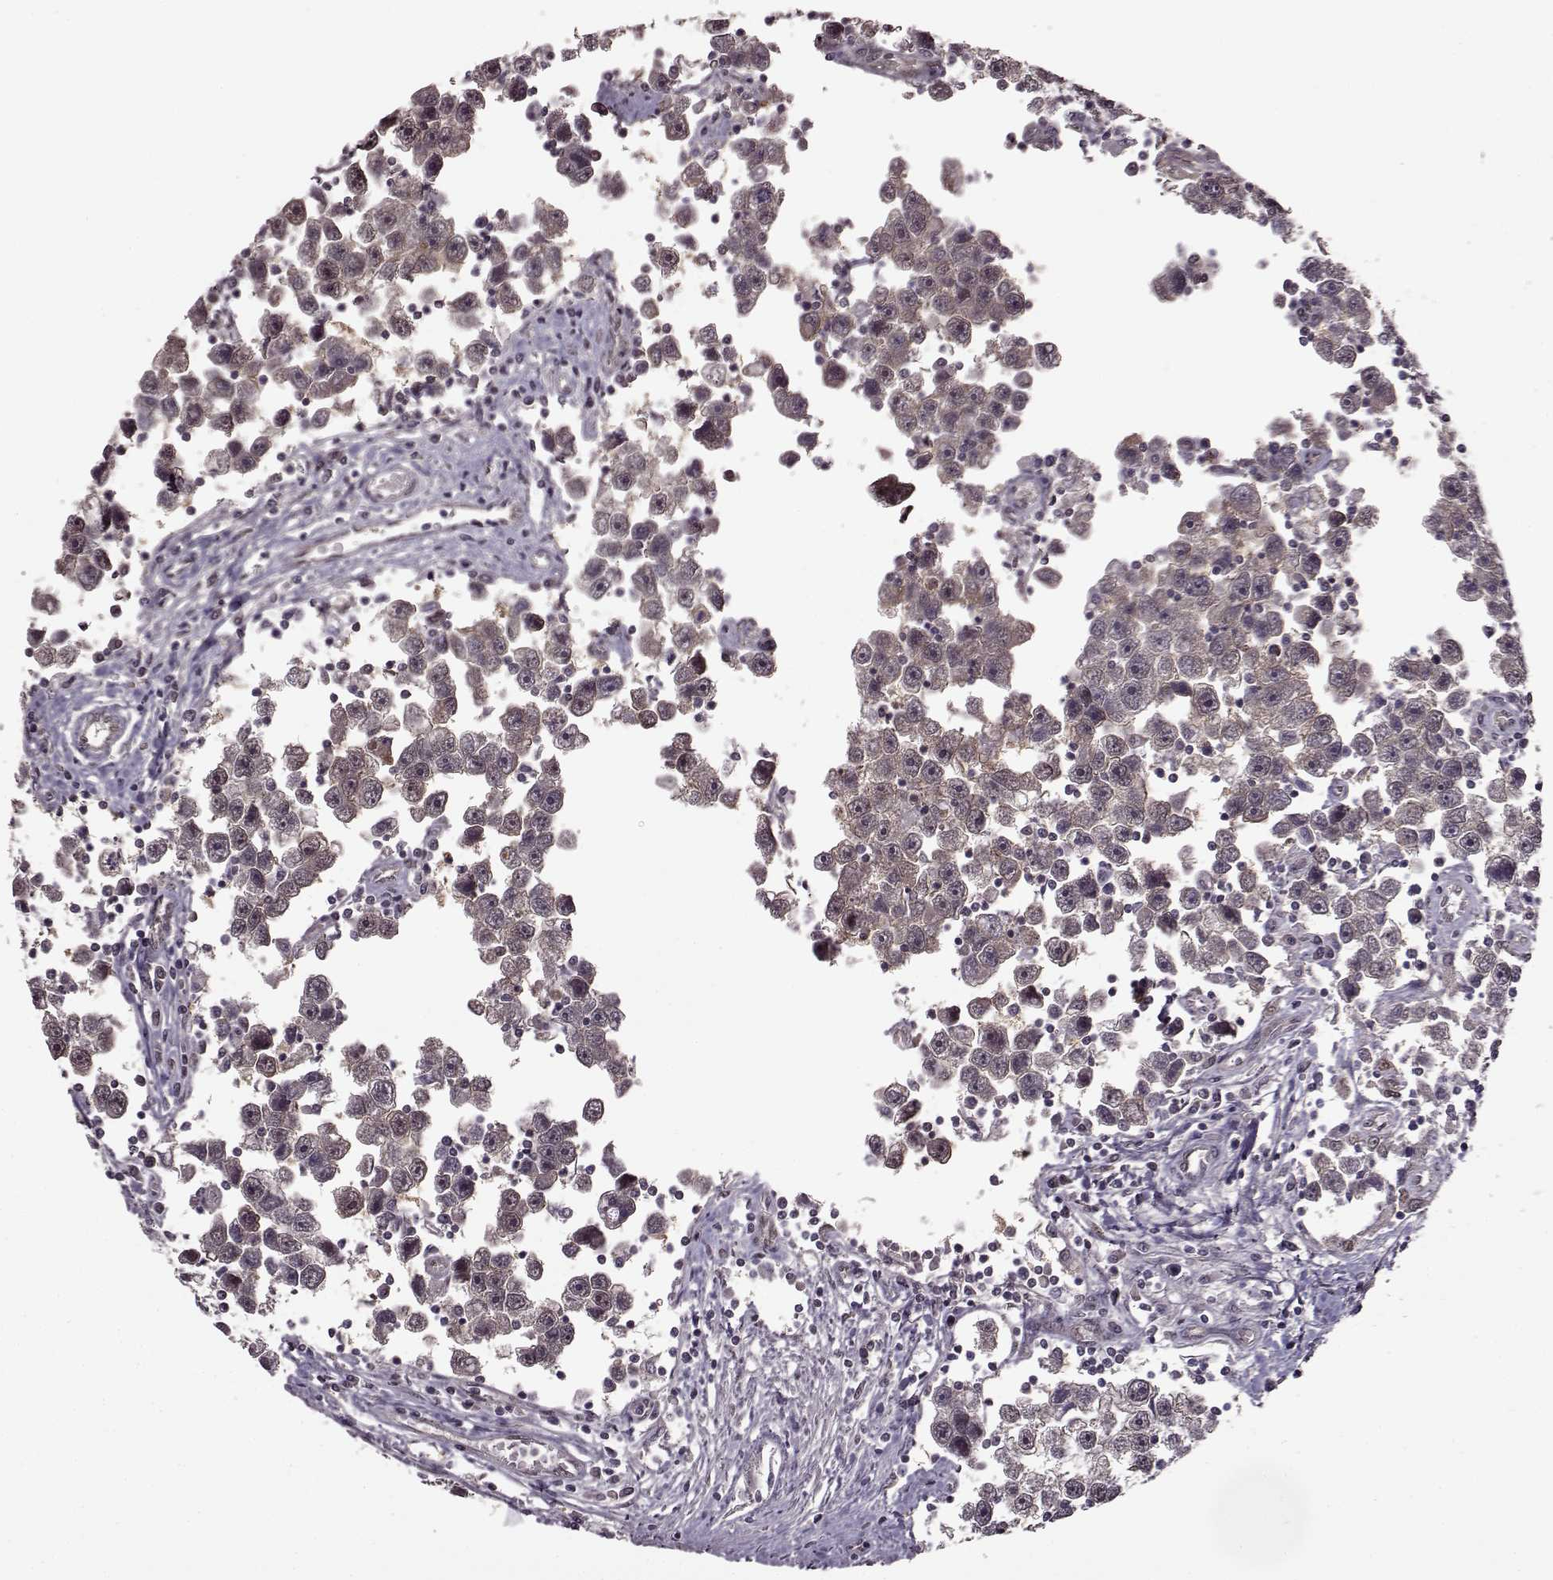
{"staining": {"intensity": "weak", "quantity": ">75%", "location": "cytoplasmic/membranous"}, "tissue": "testis cancer", "cell_type": "Tumor cells", "image_type": "cancer", "snomed": [{"axis": "morphology", "description": "Seminoma, NOS"}, {"axis": "topography", "description": "Testis"}], "caption": "Brown immunohistochemical staining in testis cancer (seminoma) demonstrates weak cytoplasmic/membranous expression in approximately >75% of tumor cells.", "gene": "FTO", "patient": {"sex": "male", "age": 30}}